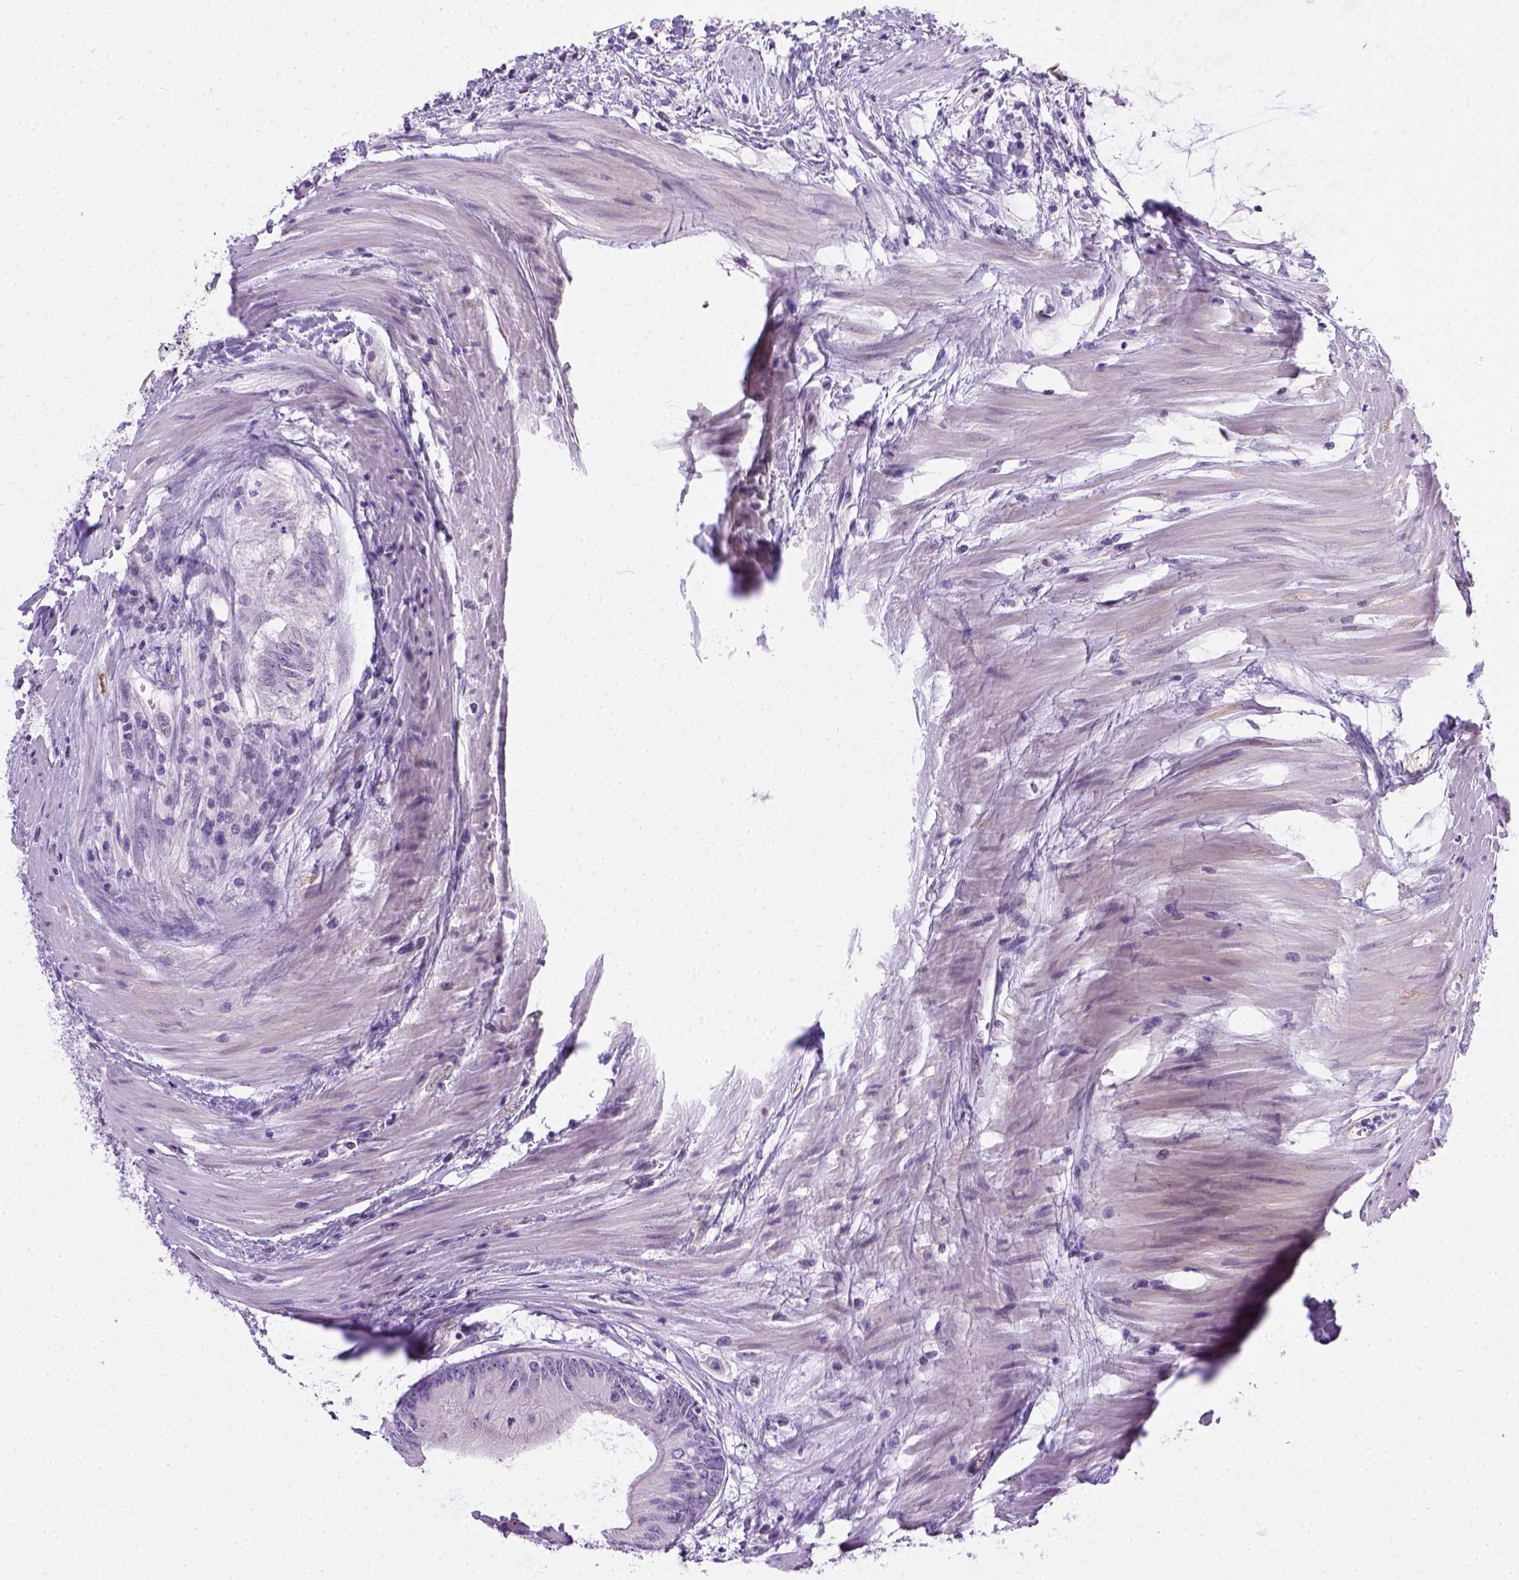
{"staining": {"intensity": "negative", "quantity": "none", "location": "none"}, "tissue": "colorectal cancer", "cell_type": "Tumor cells", "image_type": "cancer", "snomed": [{"axis": "morphology", "description": "Adenocarcinoma, NOS"}, {"axis": "topography", "description": "Rectum"}], "caption": "This is a image of IHC staining of colorectal adenocarcinoma, which shows no positivity in tumor cells.", "gene": "FAM184B", "patient": {"sex": "male", "age": 59}}